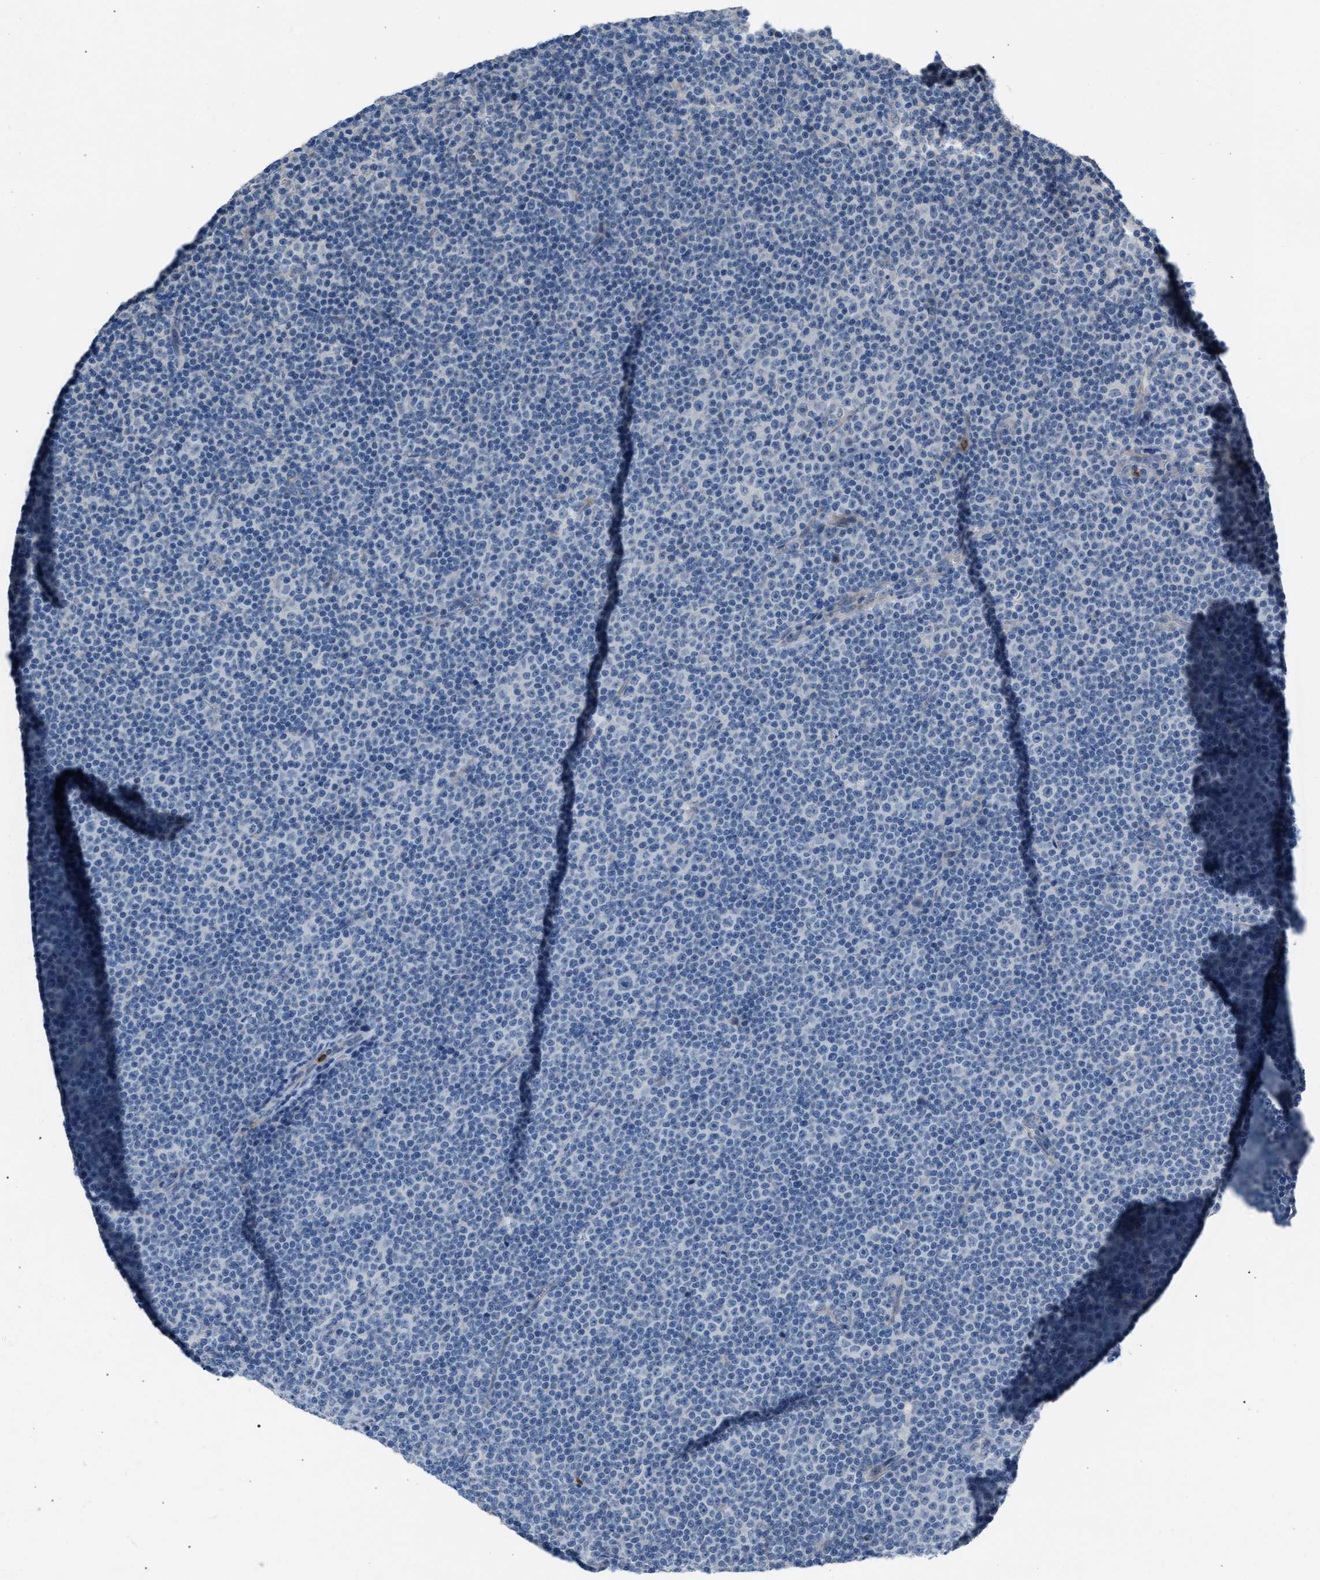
{"staining": {"intensity": "negative", "quantity": "none", "location": "none"}, "tissue": "lymphoma", "cell_type": "Tumor cells", "image_type": "cancer", "snomed": [{"axis": "morphology", "description": "Malignant lymphoma, non-Hodgkin's type, Low grade"}, {"axis": "topography", "description": "Lymph node"}], "caption": "This image is of lymphoma stained with IHC to label a protein in brown with the nuclei are counter-stained blue. There is no expression in tumor cells.", "gene": "CFAP77", "patient": {"sex": "female", "age": 67}}